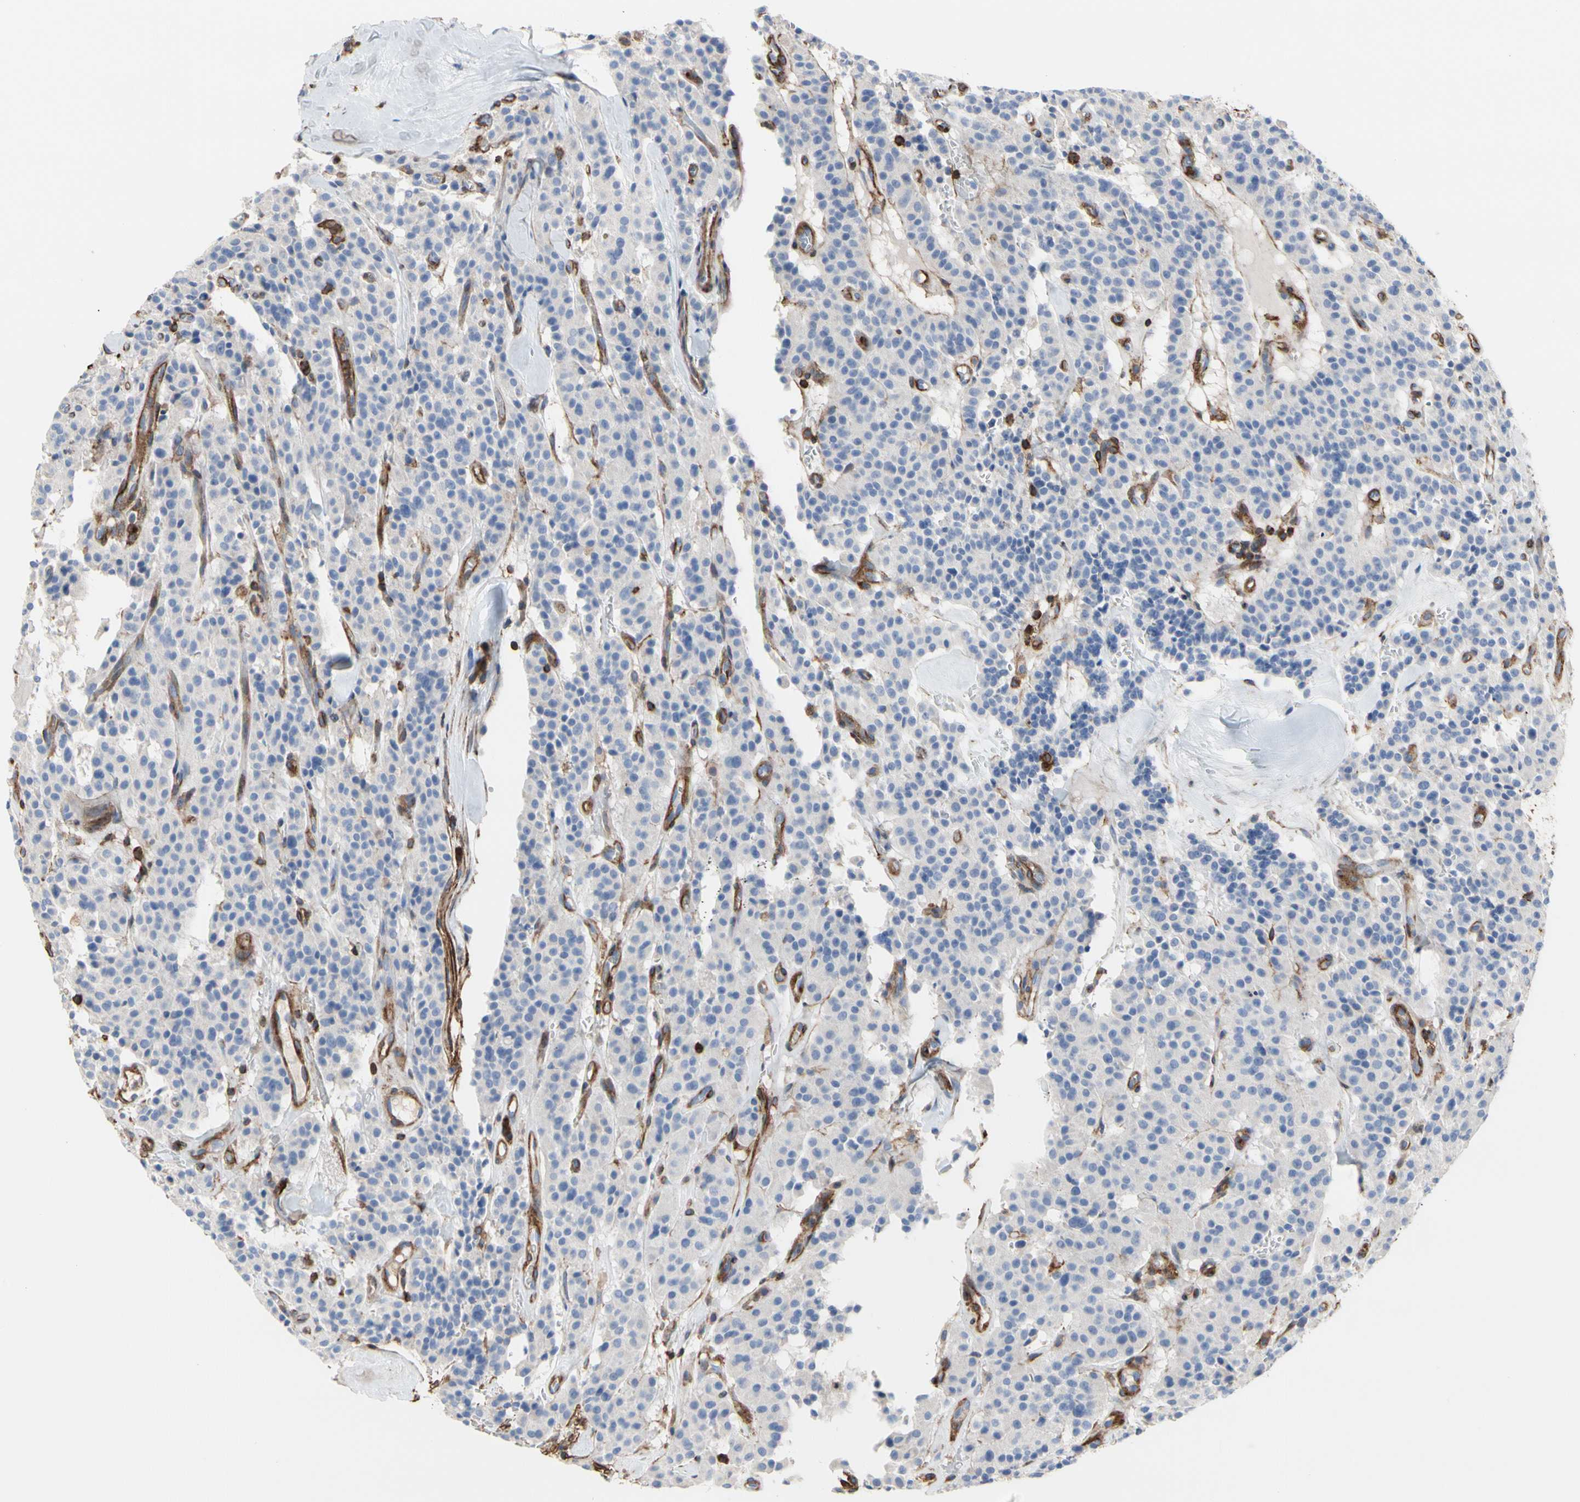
{"staining": {"intensity": "negative", "quantity": "none", "location": "none"}, "tissue": "carcinoid", "cell_type": "Tumor cells", "image_type": "cancer", "snomed": [{"axis": "morphology", "description": "Carcinoid, malignant, NOS"}, {"axis": "topography", "description": "Lung"}], "caption": "IHC of human carcinoid demonstrates no positivity in tumor cells.", "gene": "ANXA6", "patient": {"sex": "male", "age": 30}}